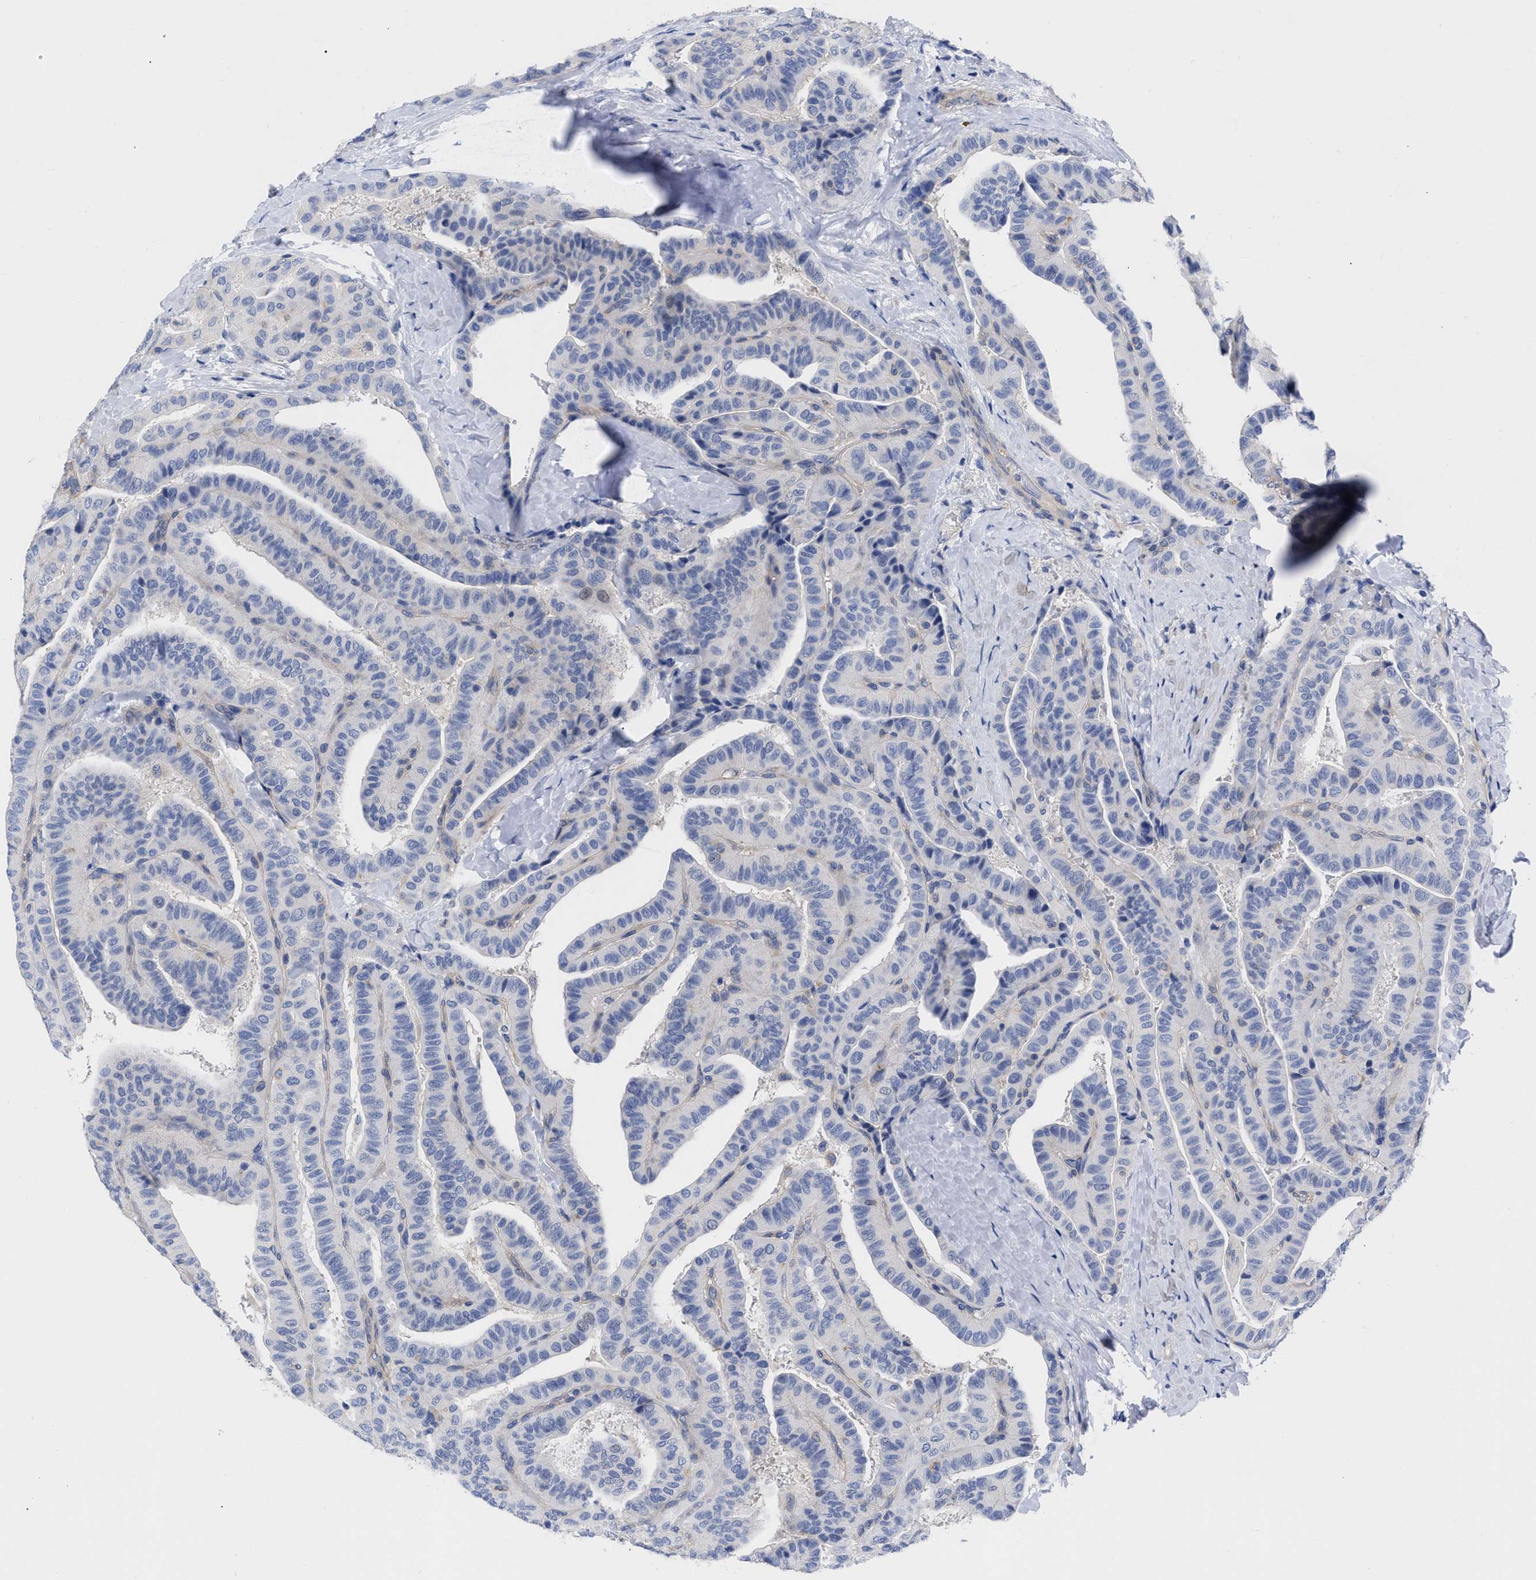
{"staining": {"intensity": "negative", "quantity": "none", "location": "none"}, "tissue": "thyroid cancer", "cell_type": "Tumor cells", "image_type": "cancer", "snomed": [{"axis": "morphology", "description": "Papillary adenocarcinoma, NOS"}, {"axis": "topography", "description": "Thyroid gland"}], "caption": "Immunohistochemistry photomicrograph of neoplastic tissue: thyroid papillary adenocarcinoma stained with DAB demonstrates no significant protein staining in tumor cells.", "gene": "IRAG2", "patient": {"sex": "male", "age": 77}}